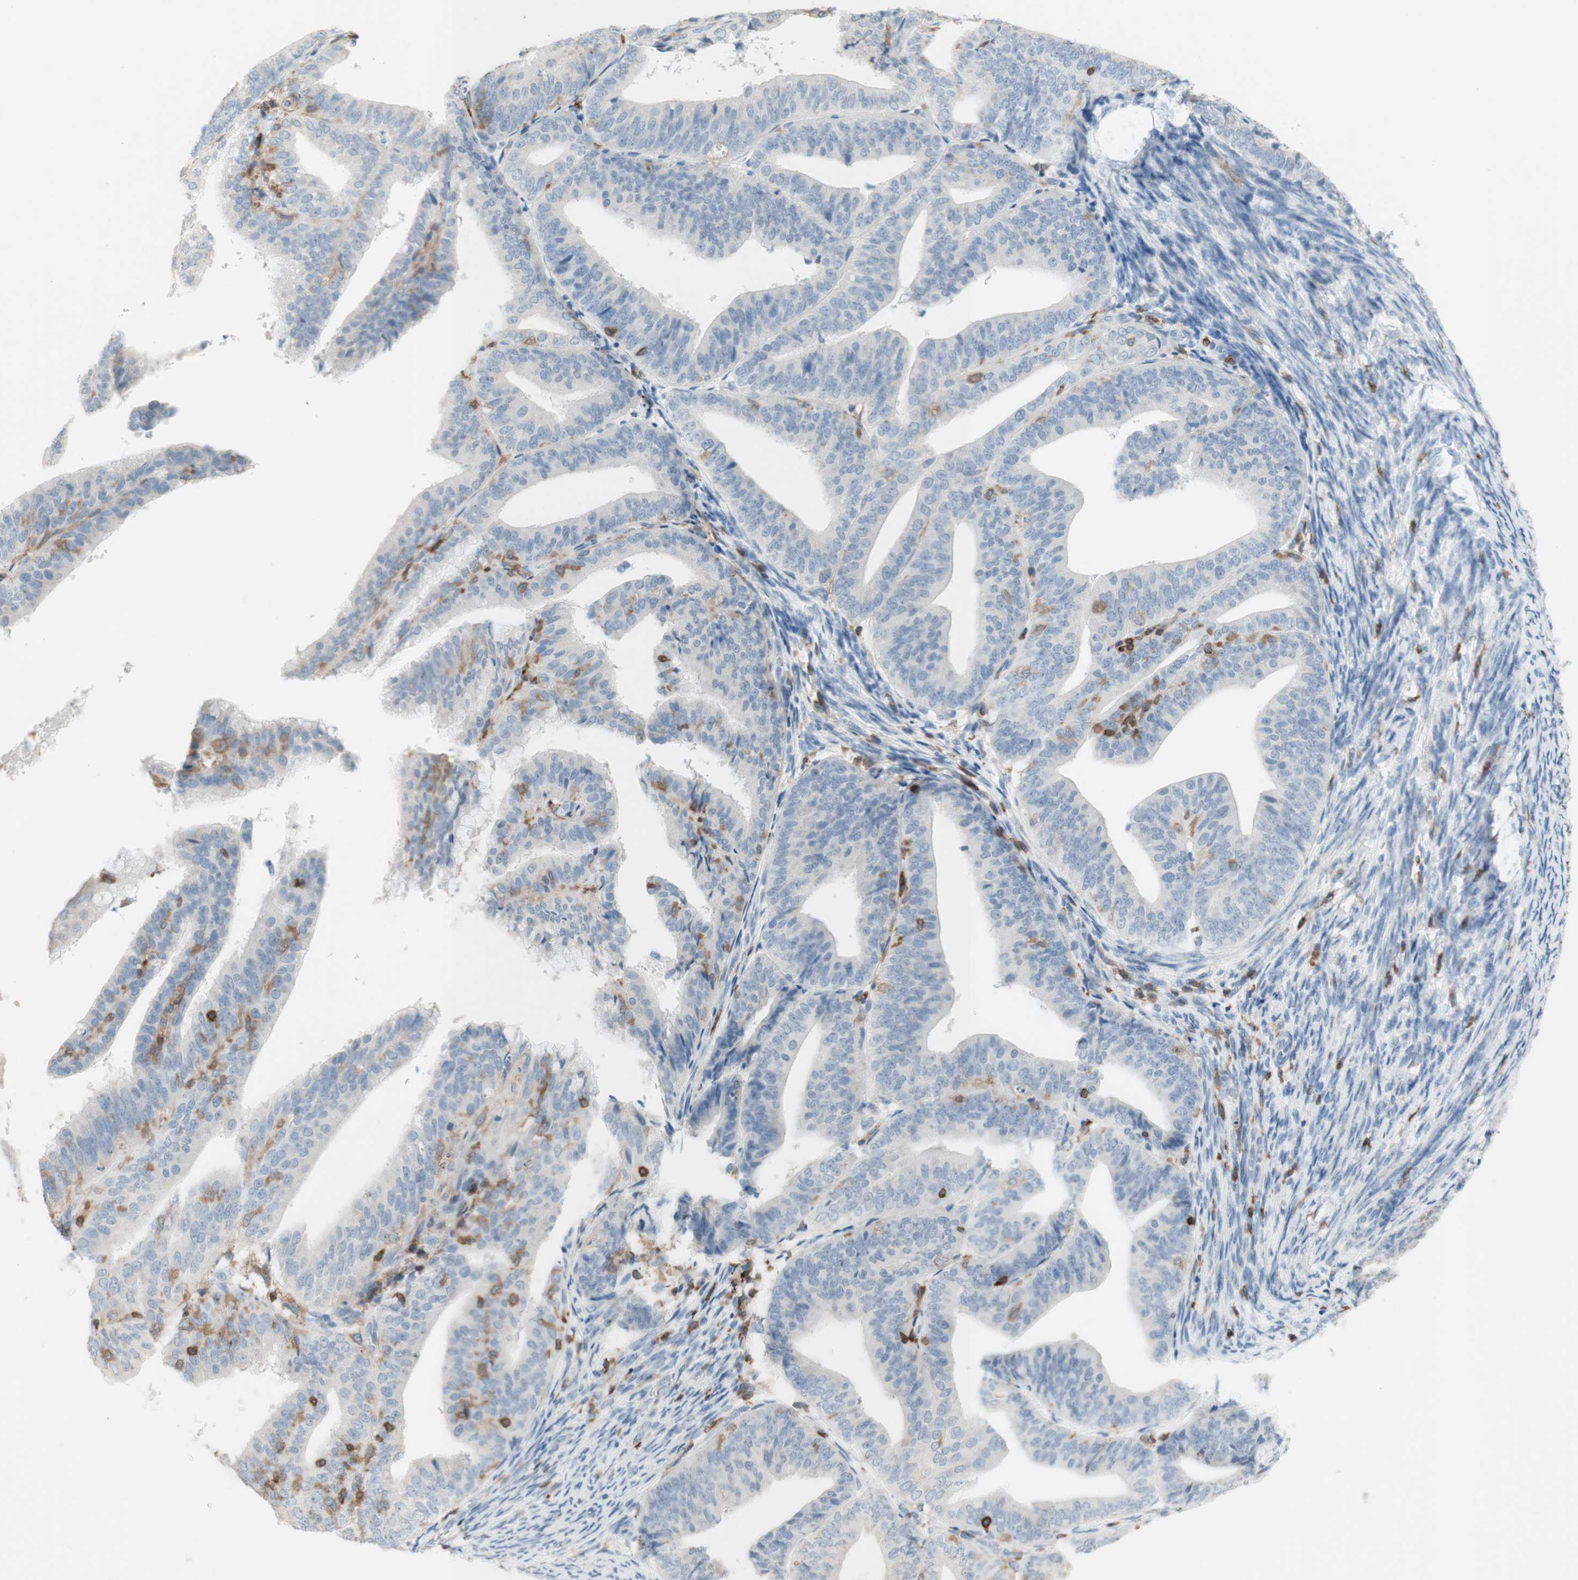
{"staining": {"intensity": "negative", "quantity": "none", "location": "none"}, "tissue": "endometrial cancer", "cell_type": "Tumor cells", "image_type": "cancer", "snomed": [{"axis": "morphology", "description": "Adenocarcinoma, NOS"}, {"axis": "topography", "description": "Endometrium"}], "caption": "Tumor cells show no significant expression in endometrial cancer.", "gene": "SPINK6", "patient": {"sex": "female", "age": 63}}